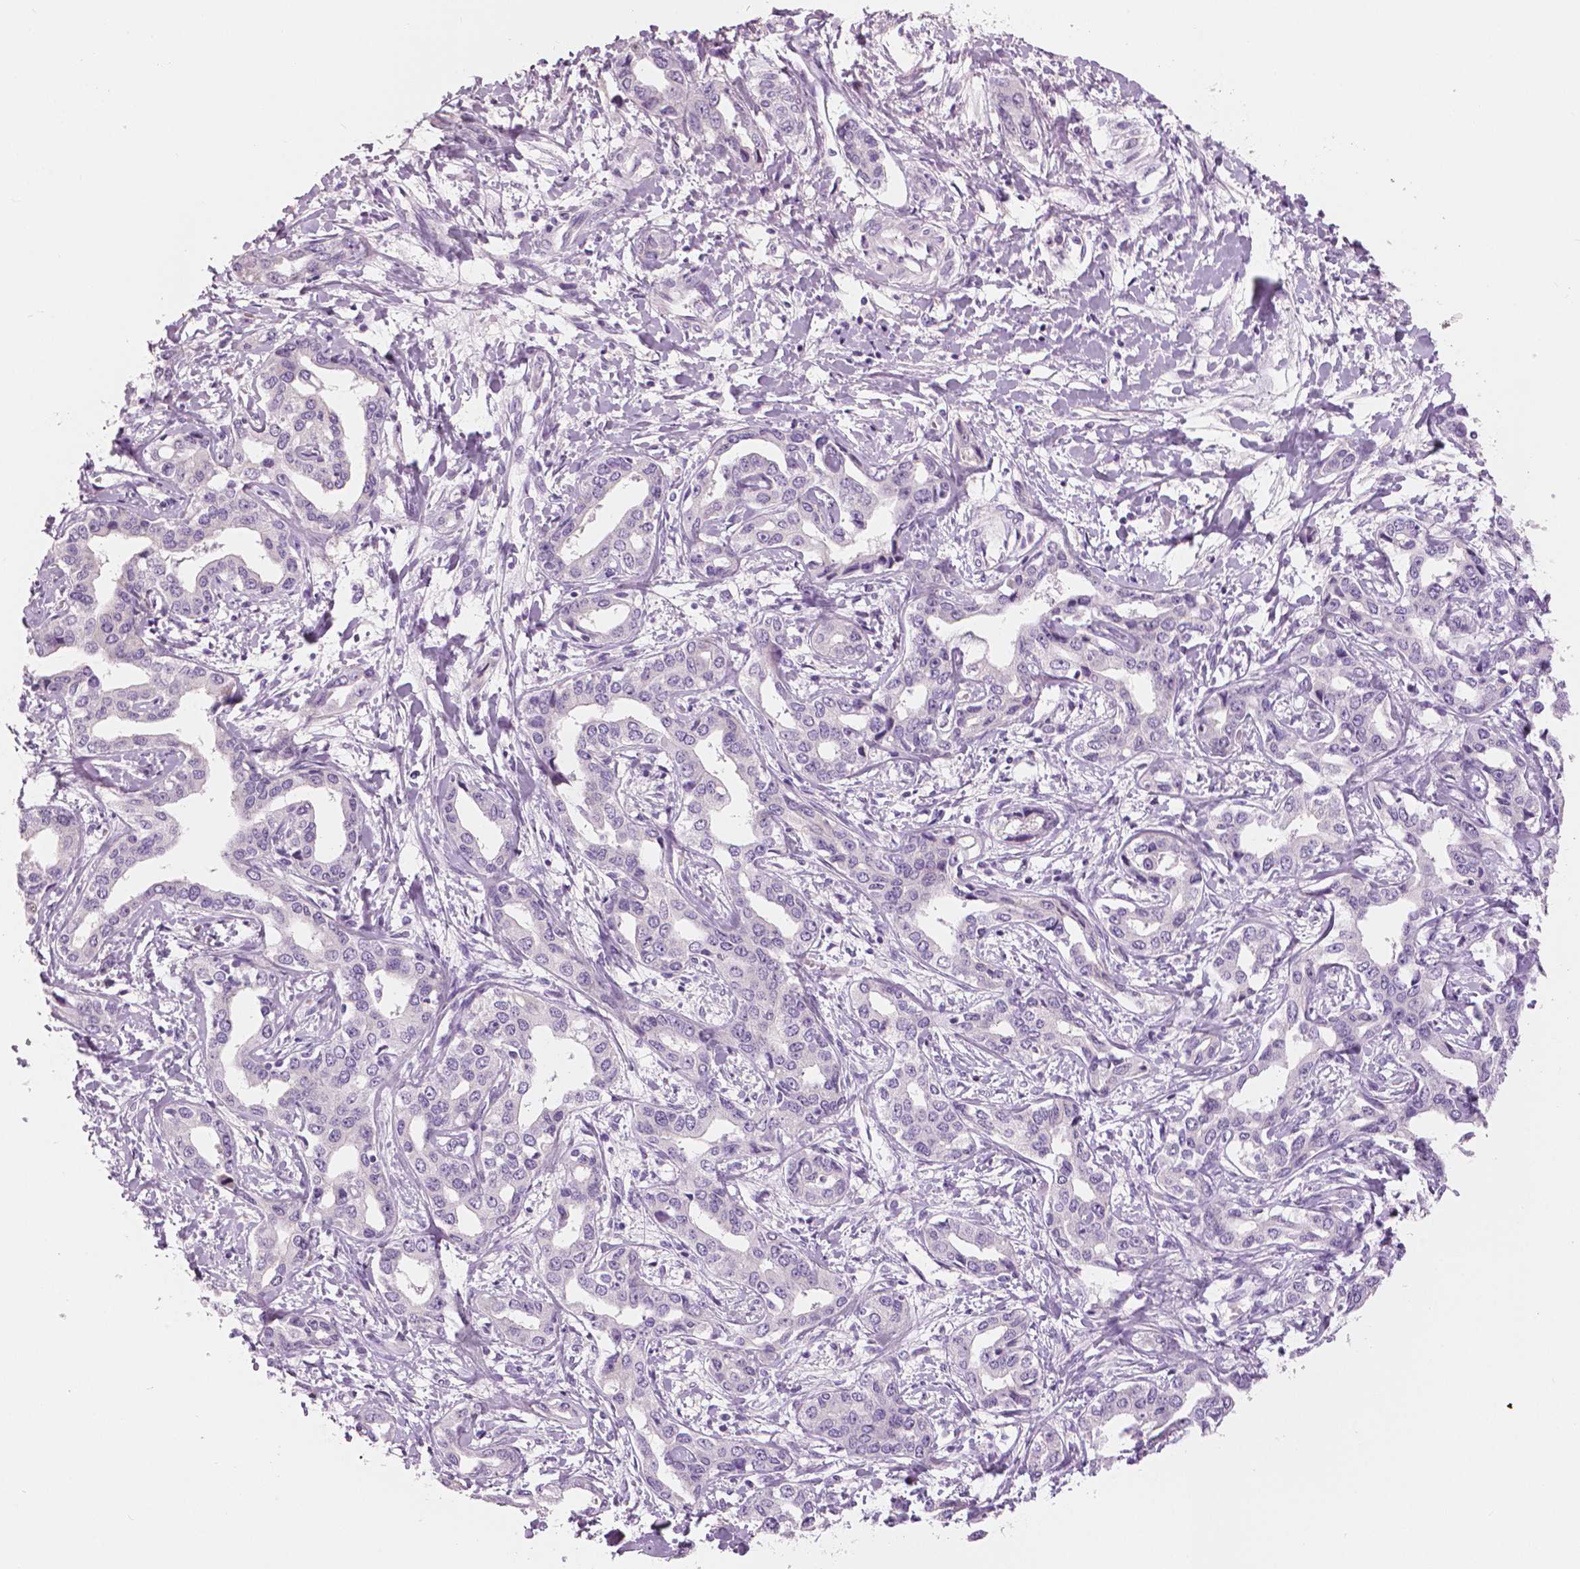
{"staining": {"intensity": "negative", "quantity": "none", "location": "none"}, "tissue": "liver cancer", "cell_type": "Tumor cells", "image_type": "cancer", "snomed": [{"axis": "morphology", "description": "Cholangiocarcinoma"}, {"axis": "topography", "description": "Liver"}], "caption": "The micrograph reveals no staining of tumor cells in liver cancer.", "gene": "SLC24A1", "patient": {"sex": "male", "age": 59}}